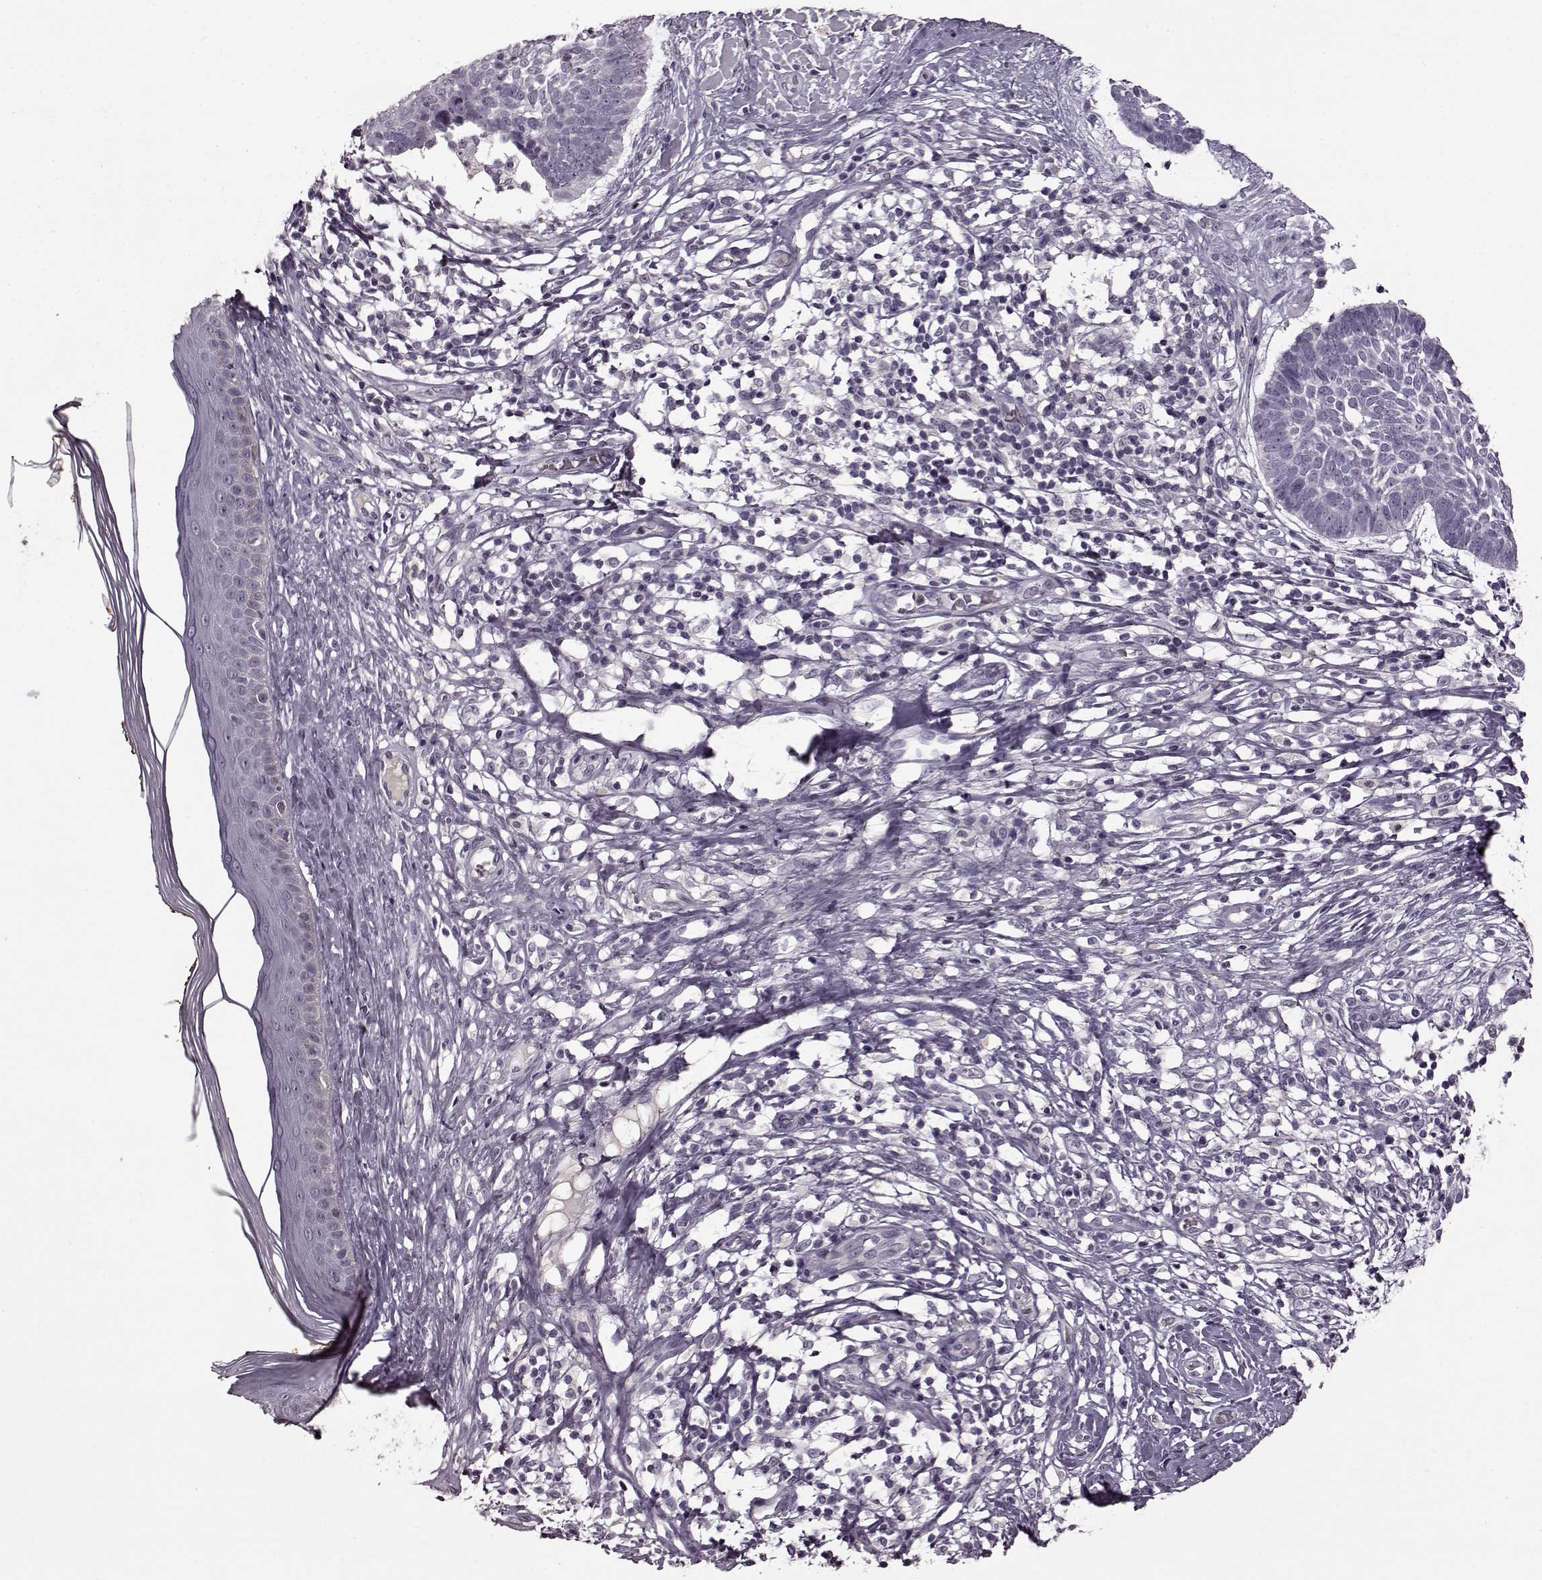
{"staining": {"intensity": "negative", "quantity": "none", "location": "none"}, "tissue": "skin cancer", "cell_type": "Tumor cells", "image_type": "cancer", "snomed": [{"axis": "morphology", "description": "Basal cell carcinoma"}, {"axis": "topography", "description": "Skin"}], "caption": "The micrograph shows no staining of tumor cells in basal cell carcinoma (skin).", "gene": "CNGA3", "patient": {"sex": "male", "age": 85}}